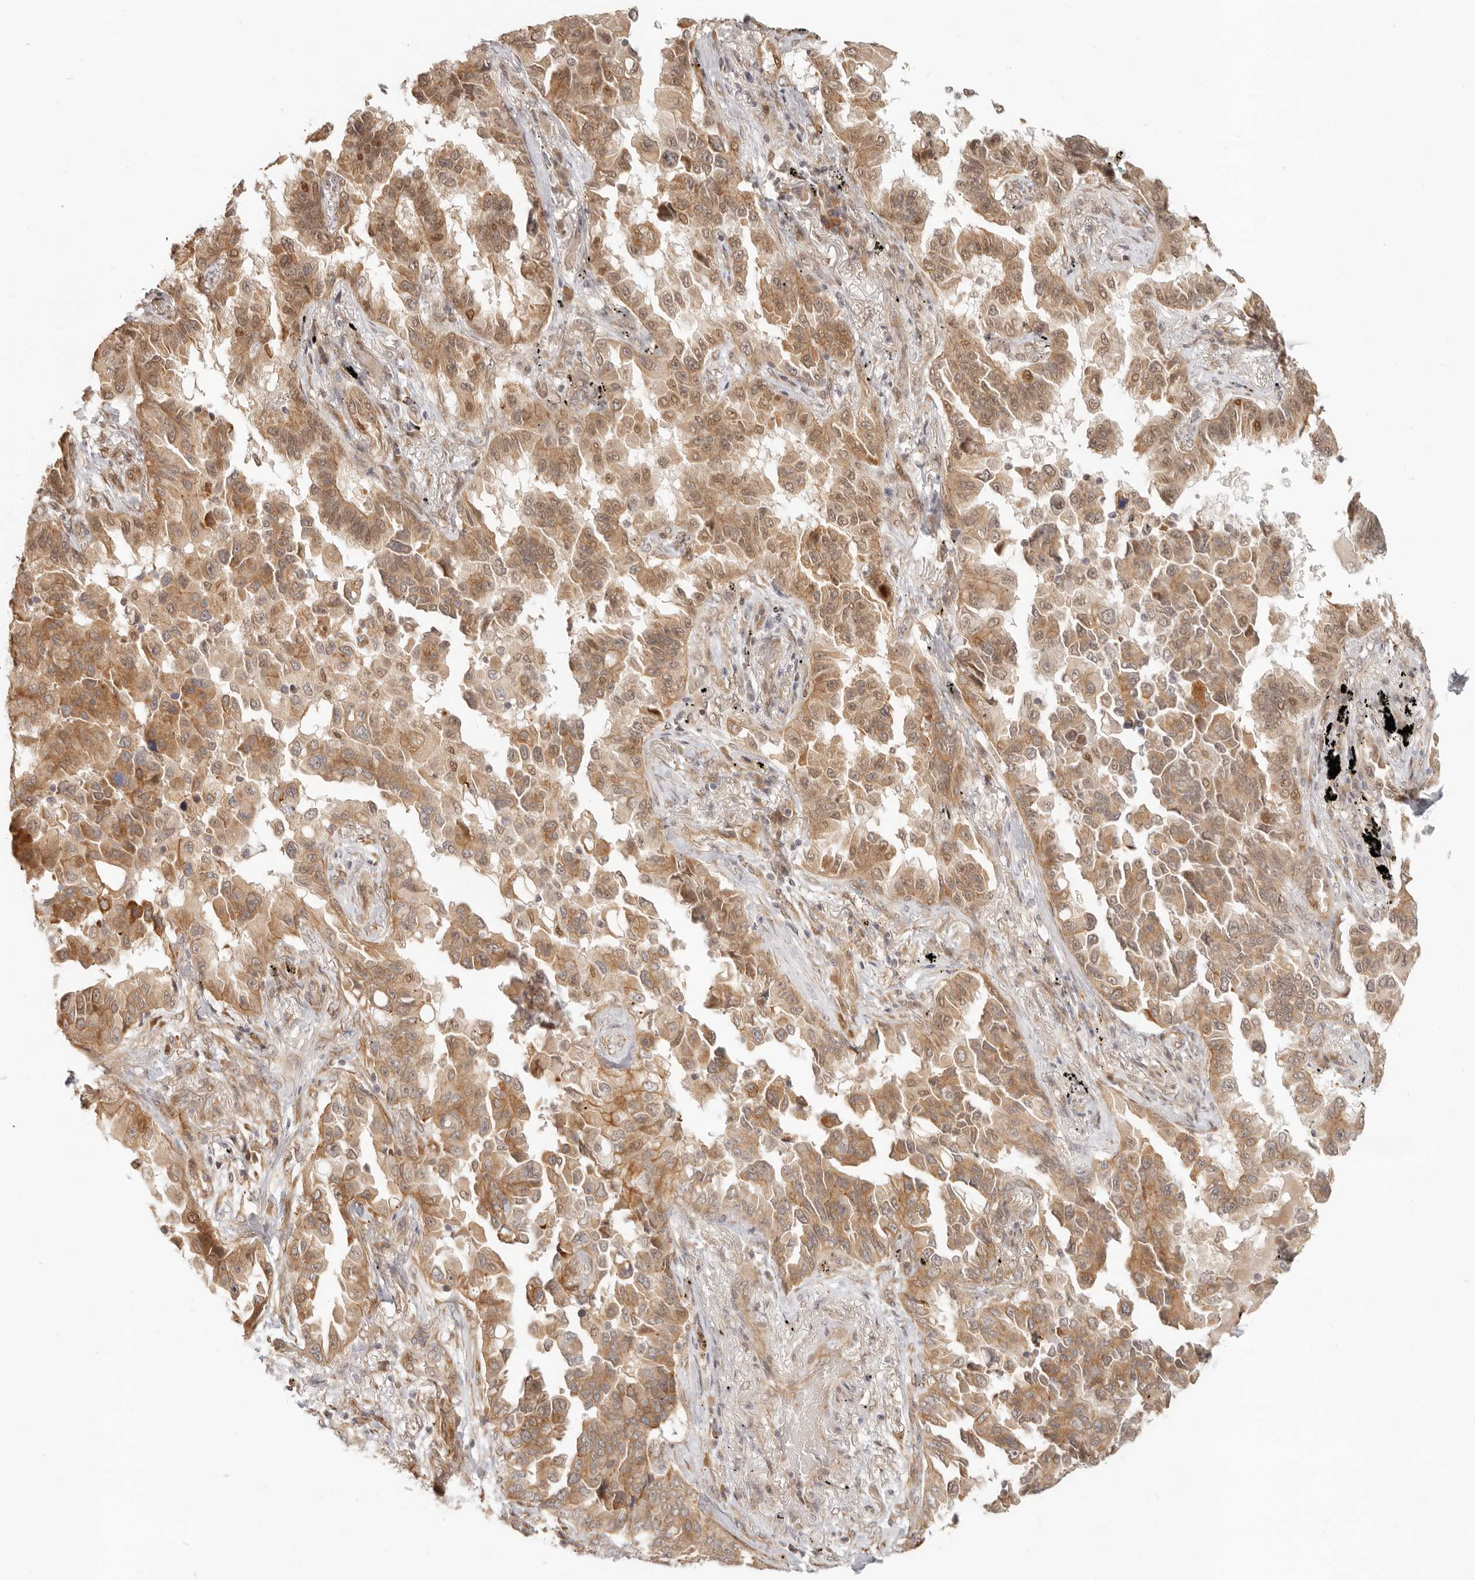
{"staining": {"intensity": "moderate", "quantity": ">75%", "location": "cytoplasmic/membranous,nuclear"}, "tissue": "lung cancer", "cell_type": "Tumor cells", "image_type": "cancer", "snomed": [{"axis": "morphology", "description": "Adenocarcinoma, NOS"}, {"axis": "topography", "description": "Lung"}], "caption": "The immunohistochemical stain highlights moderate cytoplasmic/membranous and nuclear expression in tumor cells of lung adenocarcinoma tissue.", "gene": "TUFT1", "patient": {"sex": "female", "age": 67}}